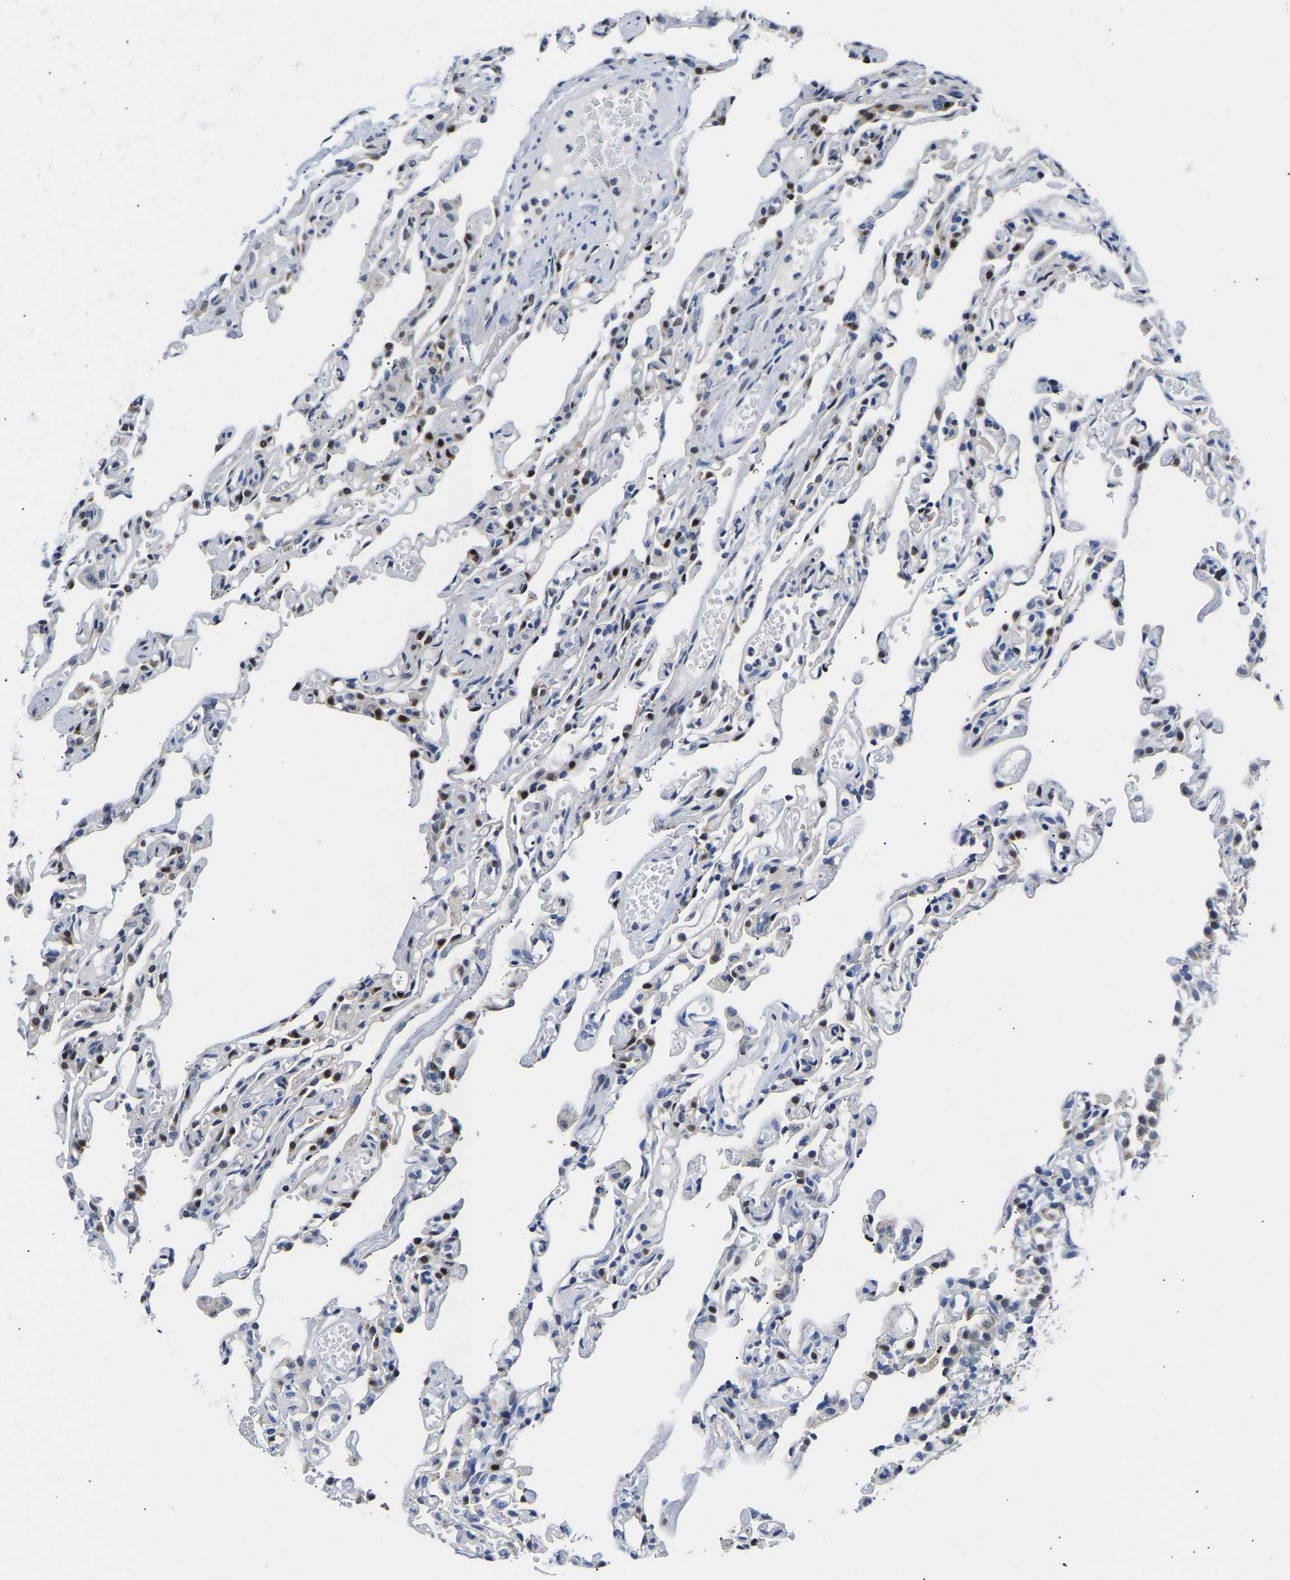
{"staining": {"intensity": "moderate", "quantity": "<25%", "location": "nuclear"}, "tissue": "lung", "cell_type": "Alveolar cells", "image_type": "normal", "snomed": [{"axis": "morphology", "description": "Normal tissue, NOS"}, {"axis": "topography", "description": "Lung"}], "caption": "This micrograph demonstrates immunohistochemistry (IHC) staining of normal lung, with low moderate nuclear positivity in about <25% of alveolar cells.", "gene": "PTRHD1", "patient": {"sex": "male", "age": 21}}